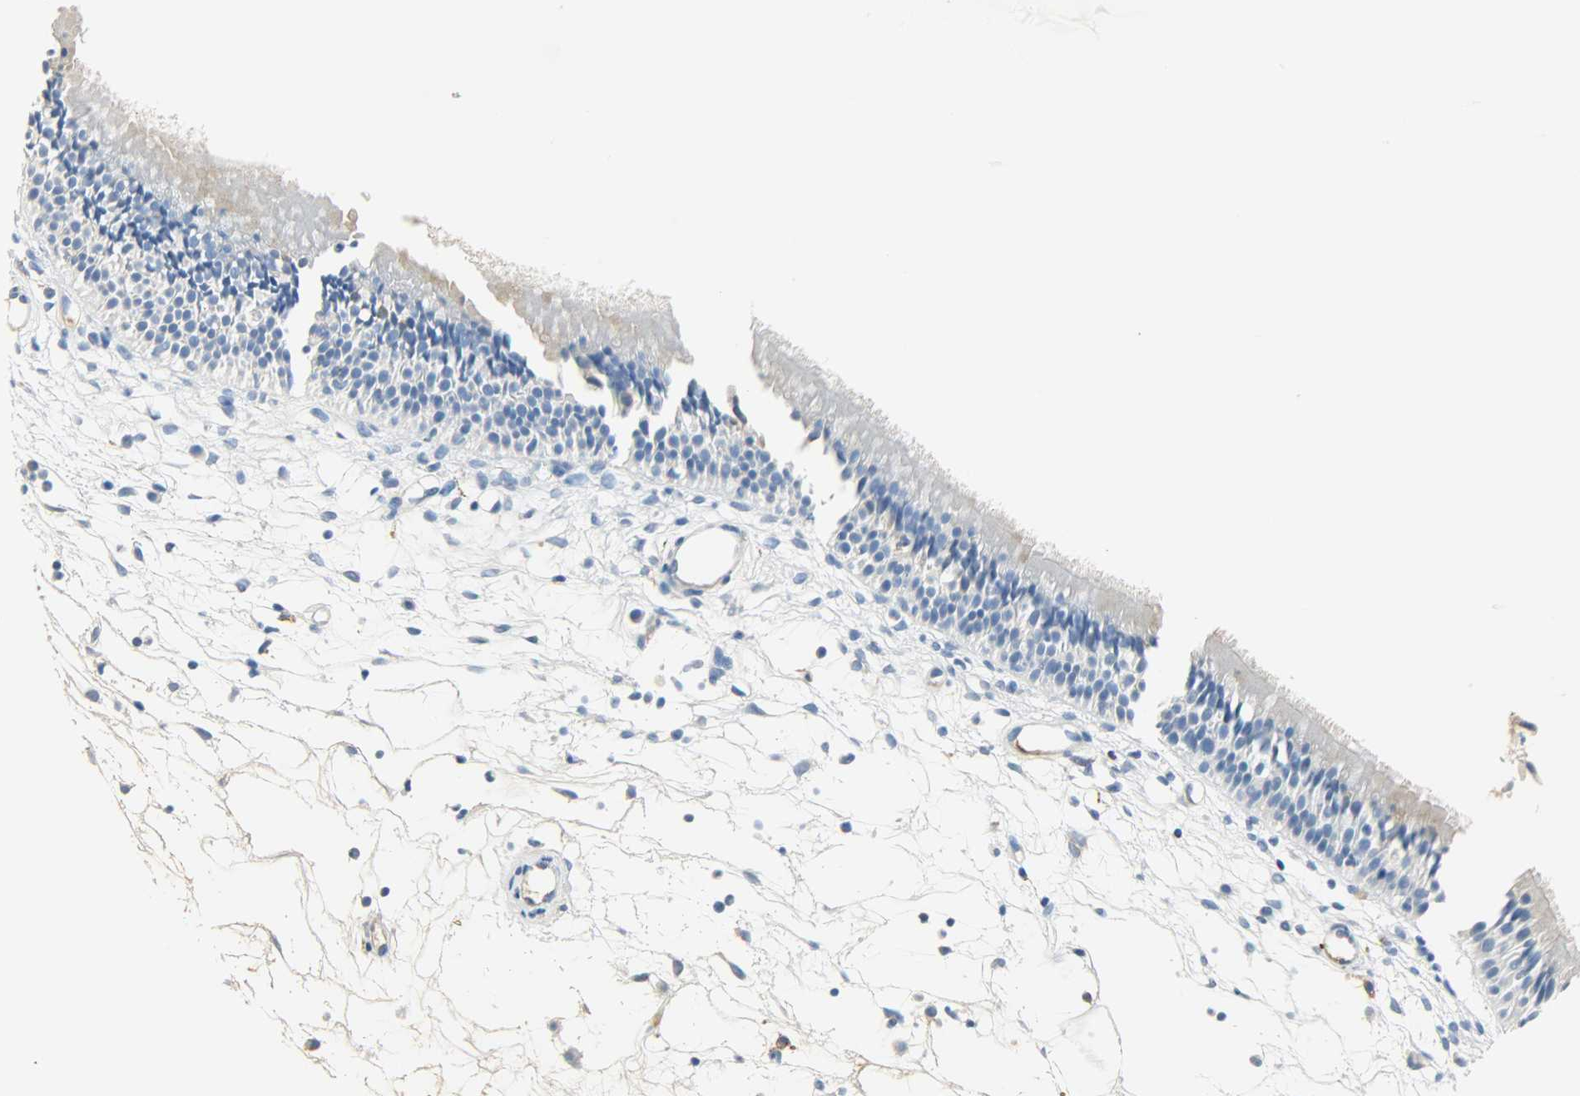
{"staining": {"intensity": "moderate", "quantity": "<25%", "location": "cytoplasmic/membranous"}, "tissue": "nasopharynx", "cell_type": "Respiratory epithelial cells", "image_type": "normal", "snomed": [{"axis": "morphology", "description": "Normal tissue, NOS"}, {"axis": "topography", "description": "Nasopharynx"}], "caption": "Protein staining demonstrates moderate cytoplasmic/membranous staining in about <25% of respiratory epithelial cells in normal nasopharynx. Immunohistochemistry stains the protein in brown and the nuclei are stained blue.", "gene": "CRP", "patient": {"sex": "female", "age": 54}}